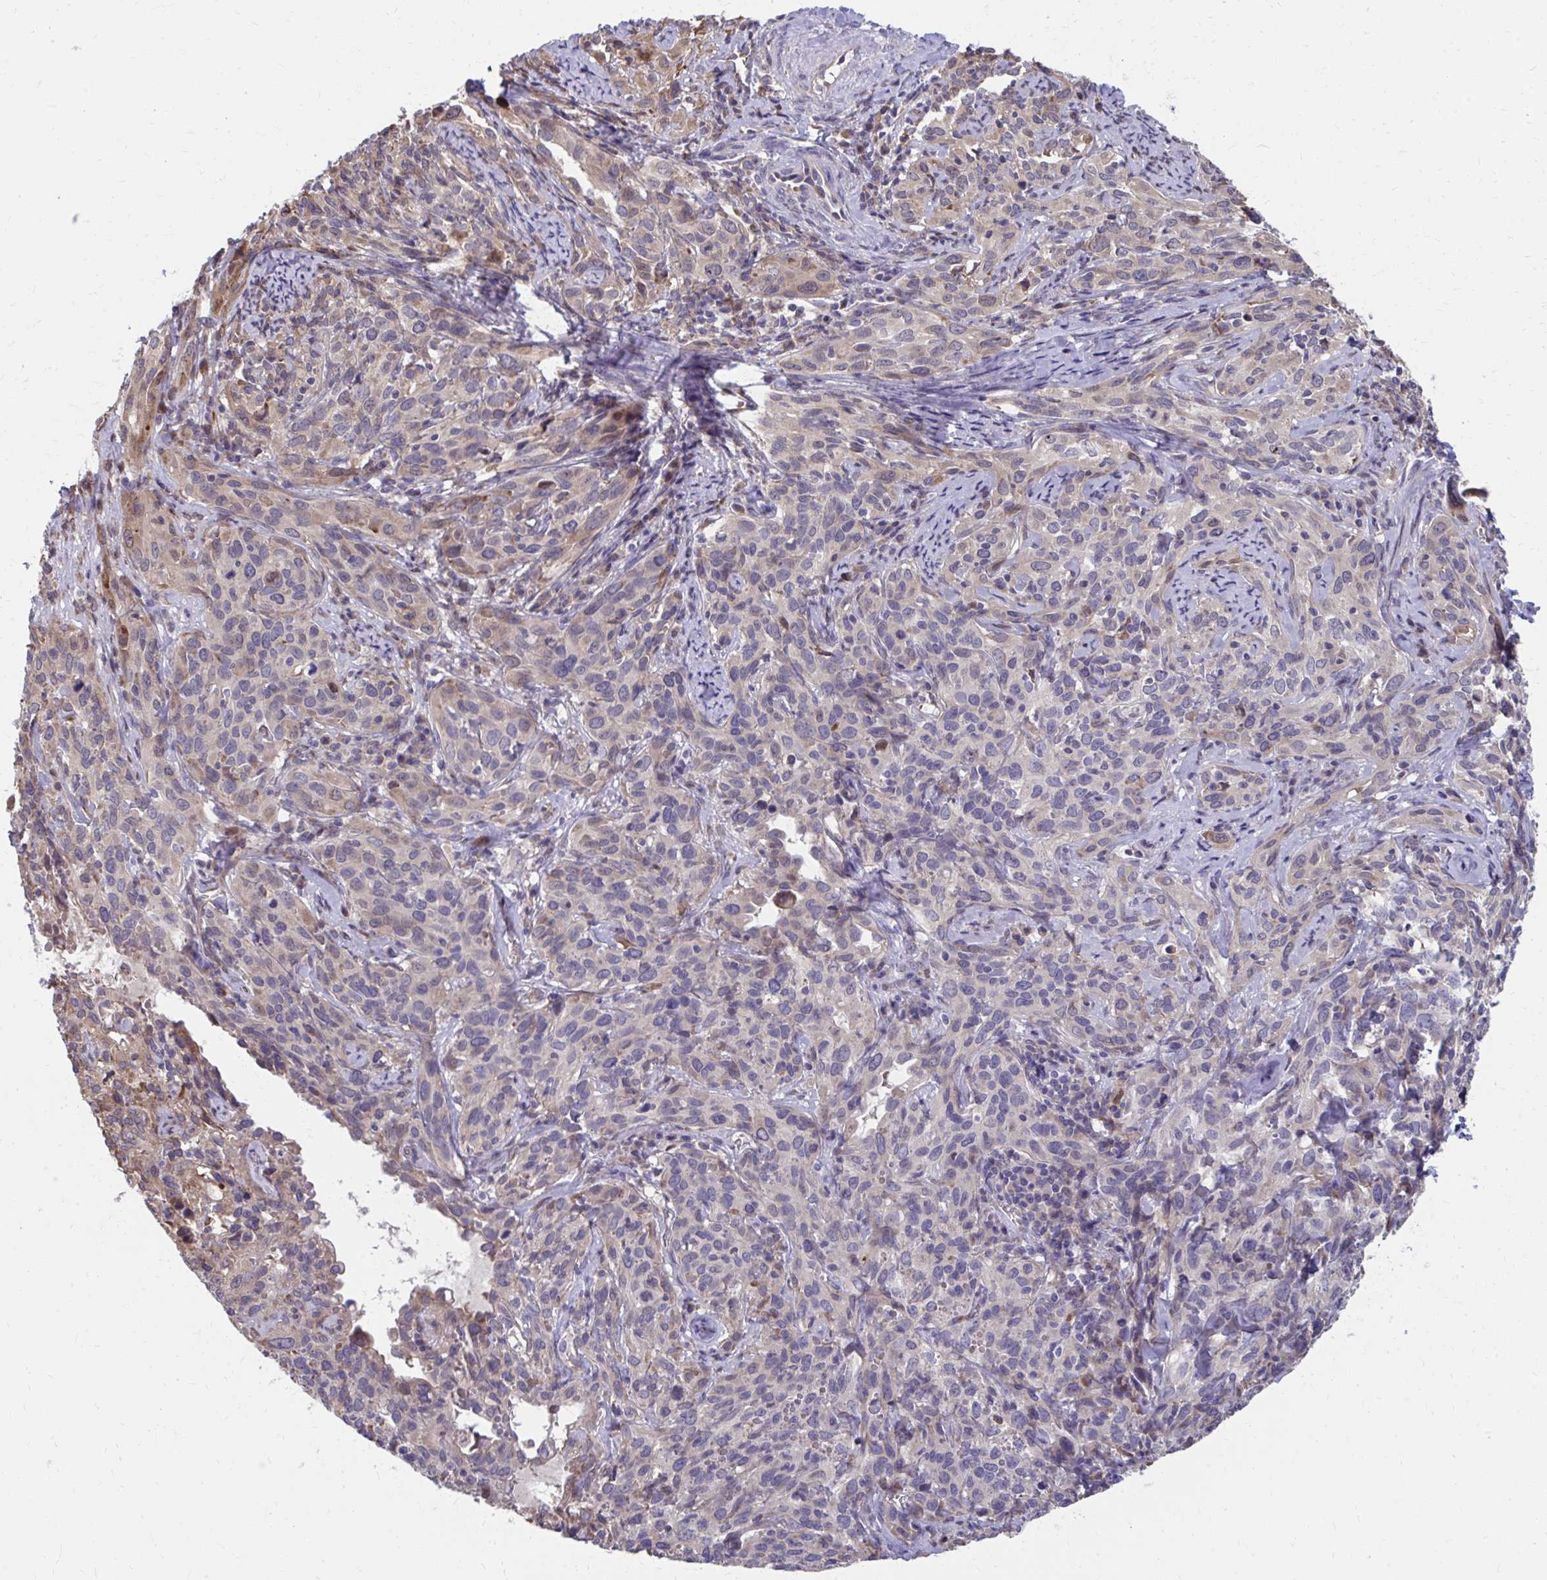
{"staining": {"intensity": "moderate", "quantity": "<25%", "location": "cytoplasmic/membranous"}, "tissue": "cervical cancer", "cell_type": "Tumor cells", "image_type": "cancer", "snomed": [{"axis": "morphology", "description": "Squamous cell carcinoma, NOS"}, {"axis": "topography", "description": "Cervix"}], "caption": "Approximately <25% of tumor cells in human cervical cancer exhibit moderate cytoplasmic/membranous protein expression as visualized by brown immunohistochemical staining.", "gene": "ZNF778", "patient": {"sex": "female", "age": 51}}